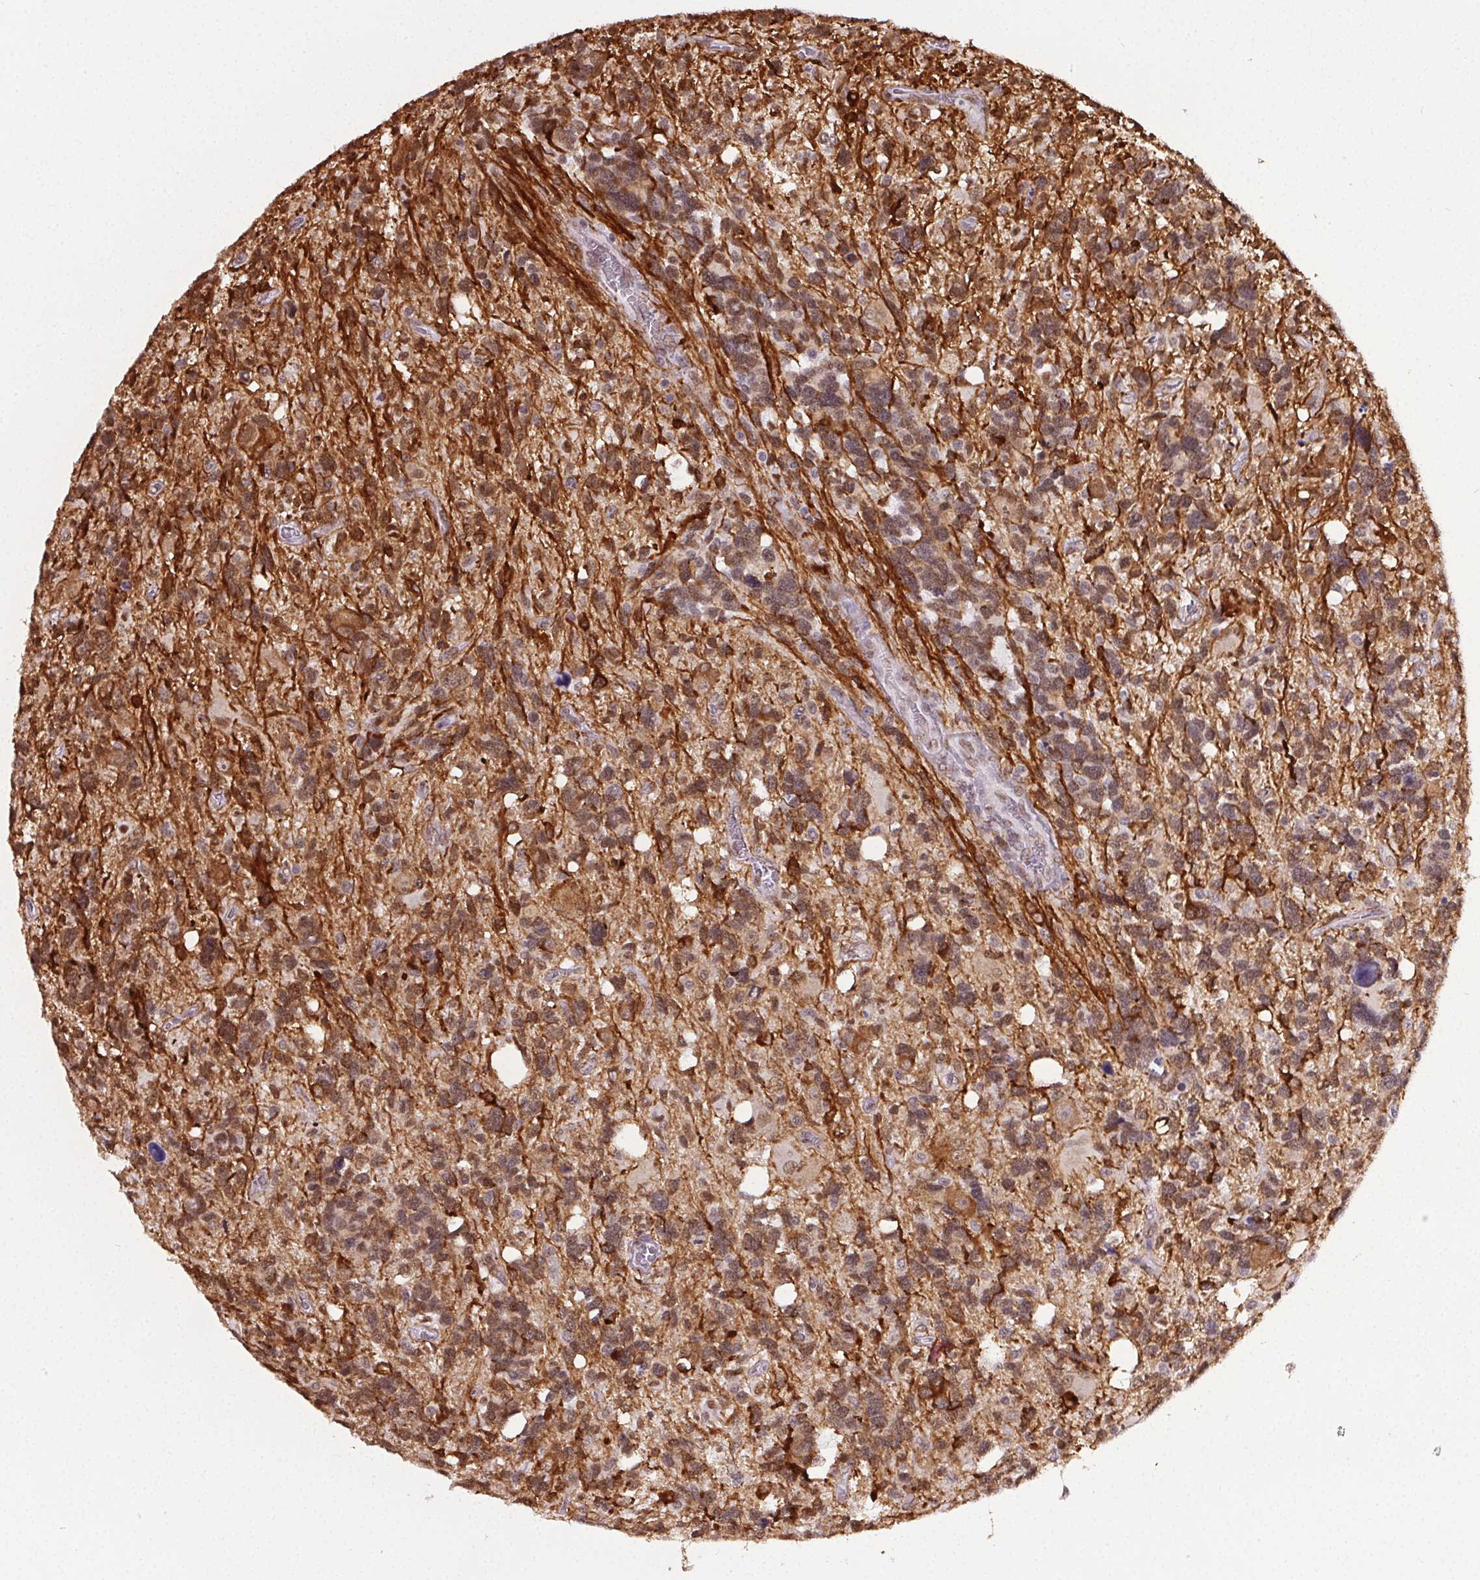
{"staining": {"intensity": "moderate", "quantity": "25%-75%", "location": "nuclear"}, "tissue": "glioma", "cell_type": "Tumor cells", "image_type": "cancer", "snomed": [{"axis": "morphology", "description": "Glioma, malignant, High grade"}, {"axis": "topography", "description": "Brain"}], "caption": "A micrograph of malignant glioma (high-grade) stained for a protein shows moderate nuclear brown staining in tumor cells. (DAB IHC, brown staining for protein, blue staining for nuclei).", "gene": "GP6", "patient": {"sex": "male", "age": 49}}